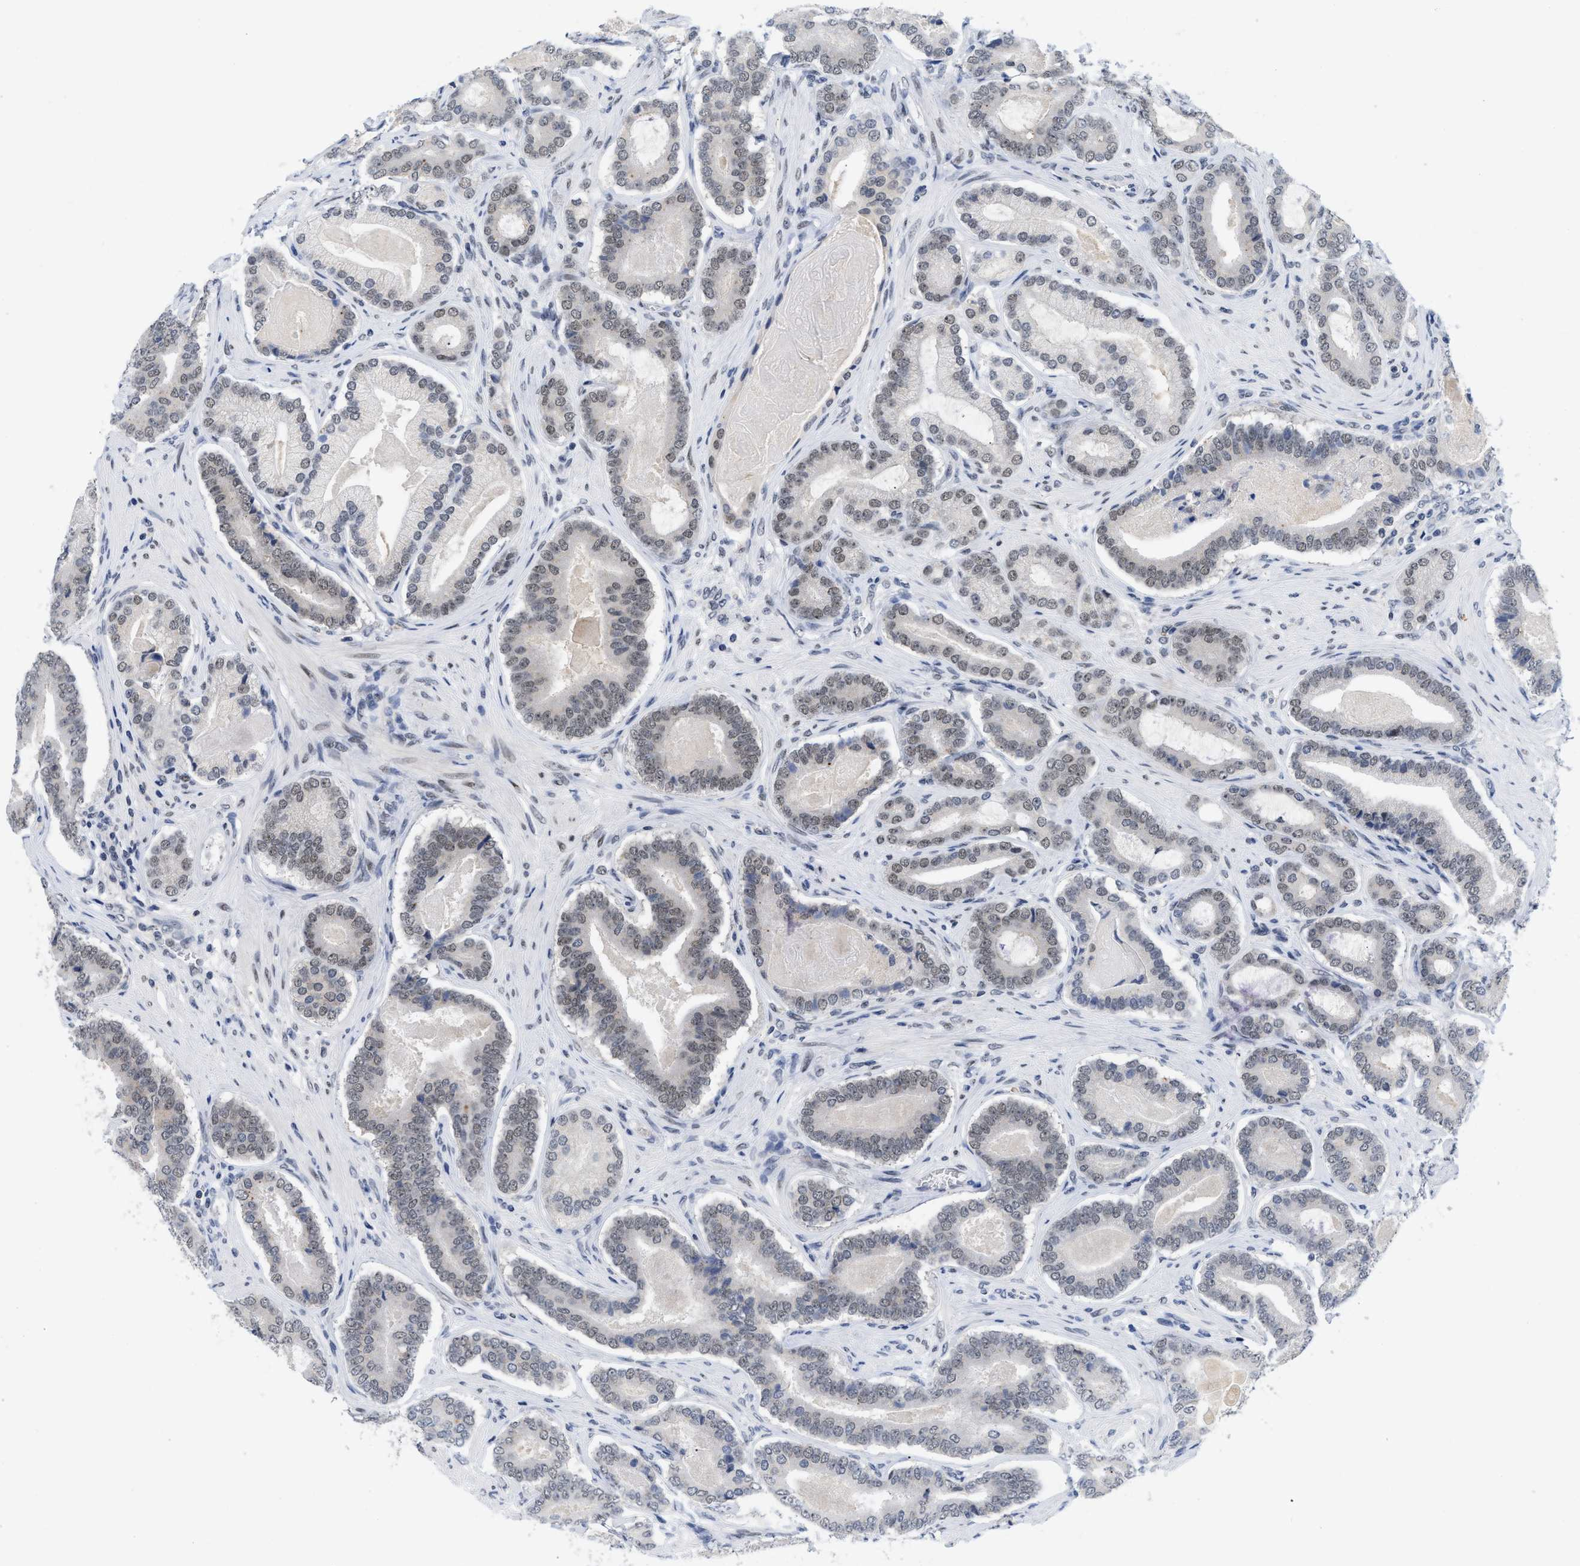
{"staining": {"intensity": "weak", "quantity": "25%-75%", "location": "nuclear"}, "tissue": "prostate cancer", "cell_type": "Tumor cells", "image_type": "cancer", "snomed": [{"axis": "morphology", "description": "Adenocarcinoma, High grade"}, {"axis": "topography", "description": "Prostate"}], "caption": "Weak nuclear protein staining is present in approximately 25%-75% of tumor cells in prostate adenocarcinoma (high-grade). The protein of interest is stained brown, and the nuclei are stained in blue (DAB (3,3'-diaminobenzidine) IHC with brightfield microscopy, high magnification).", "gene": "ZNF346", "patient": {"sex": "male", "age": 60}}